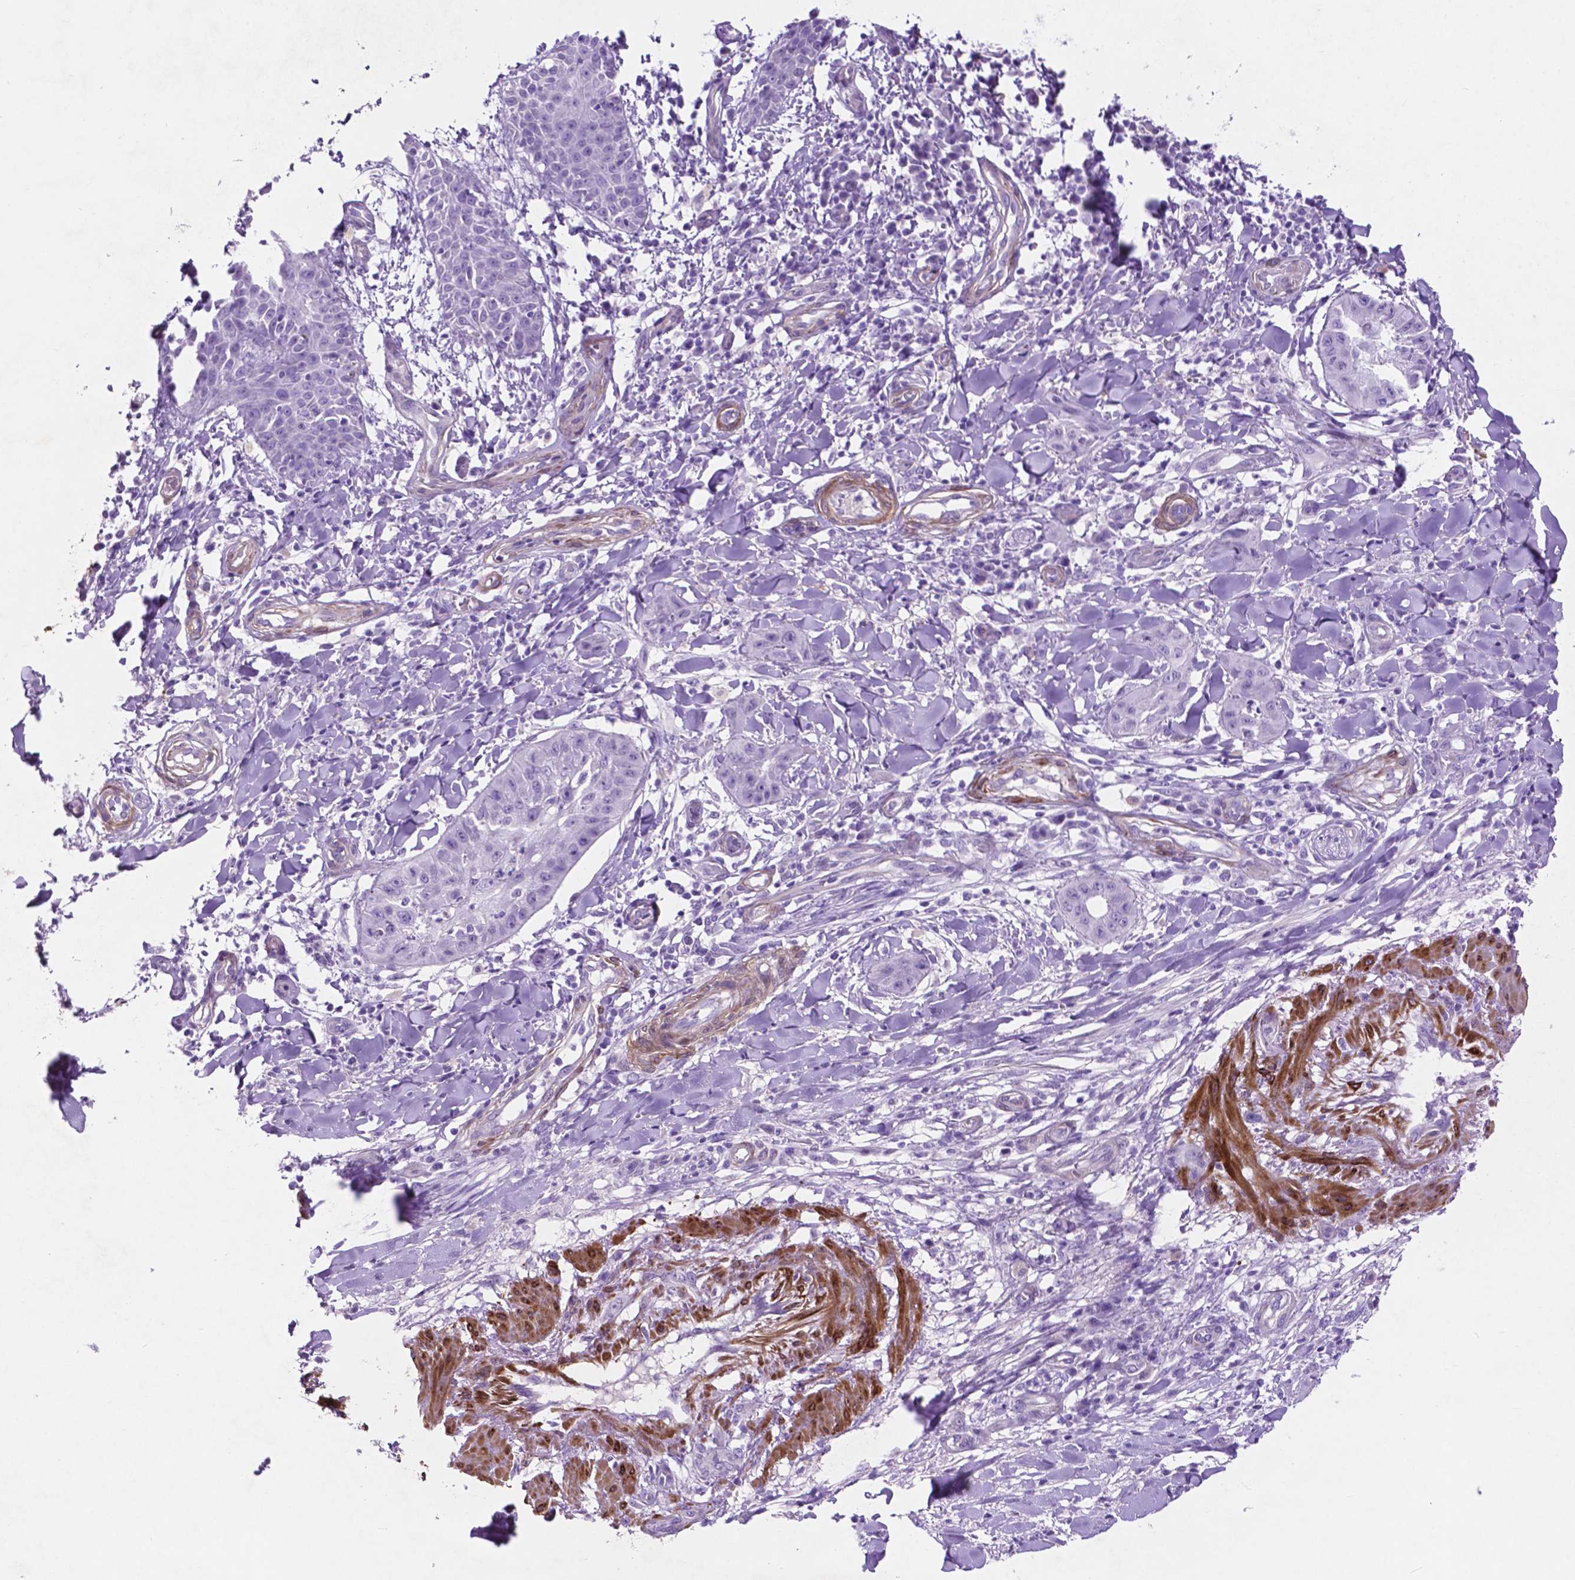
{"staining": {"intensity": "negative", "quantity": "none", "location": "none"}, "tissue": "skin cancer", "cell_type": "Tumor cells", "image_type": "cancer", "snomed": [{"axis": "morphology", "description": "Squamous cell carcinoma, NOS"}, {"axis": "topography", "description": "Skin"}], "caption": "Immunohistochemistry (IHC) photomicrograph of neoplastic tissue: human skin cancer stained with DAB (3,3'-diaminobenzidine) shows no significant protein positivity in tumor cells.", "gene": "ASPG", "patient": {"sex": "male", "age": 70}}